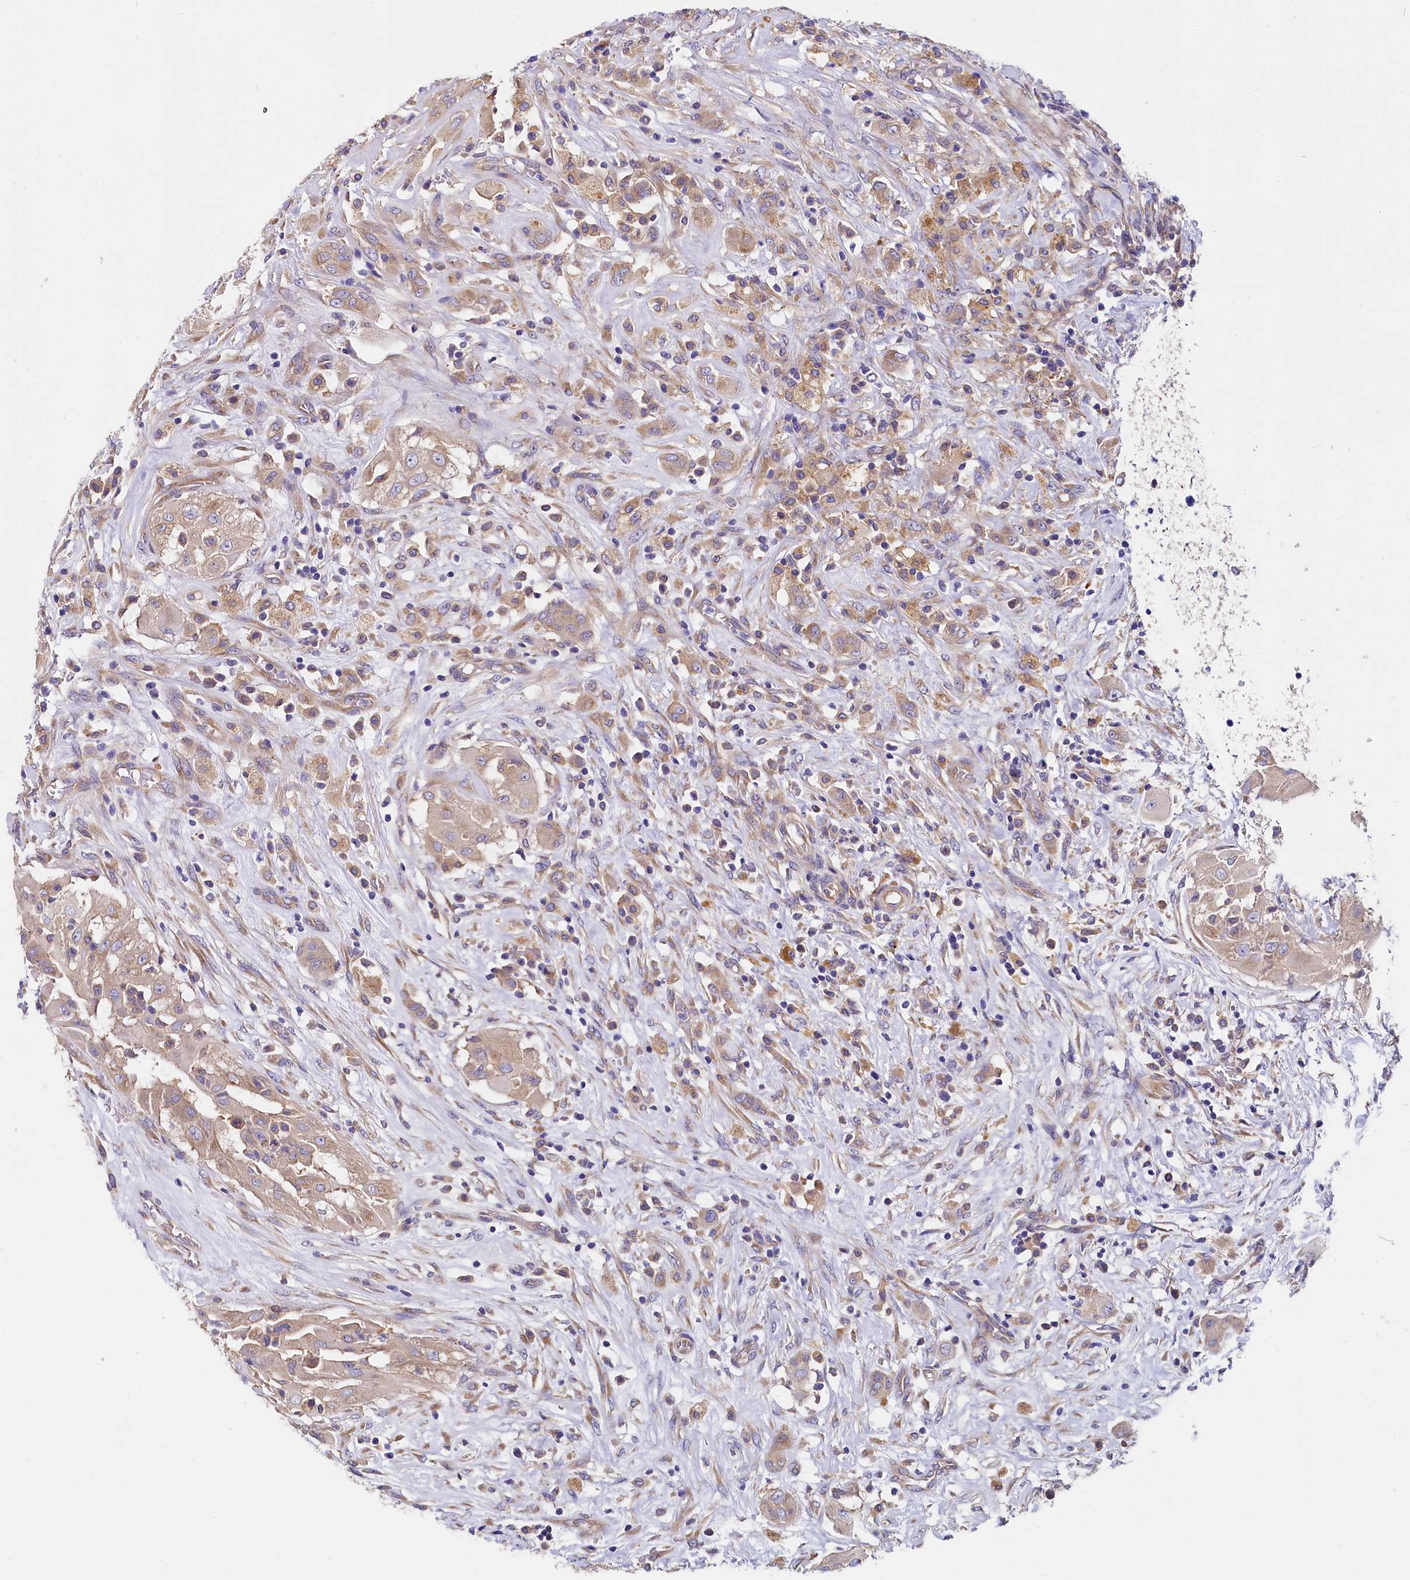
{"staining": {"intensity": "weak", "quantity": ">75%", "location": "cytoplasmic/membranous"}, "tissue": "thyroid cancer", "cell_type": "Tumor cells", "image_type": "cancer", "snomed": [{"axis": "morphology", "description": "Papillary adenocarcinoma, NOS"}, {"axis": "topography", "description": "Thyroid gland"}], "caption": "This histopathology image reveals thyroid cancer stained with IHC to label a protein in brown. The cytoplasmic/membranous of tumor cells show weak positivity for the protein. Nuclei are counter-stained blue.", "gene": "QARS1", "patient": {"sex": "female", "age": 59}}